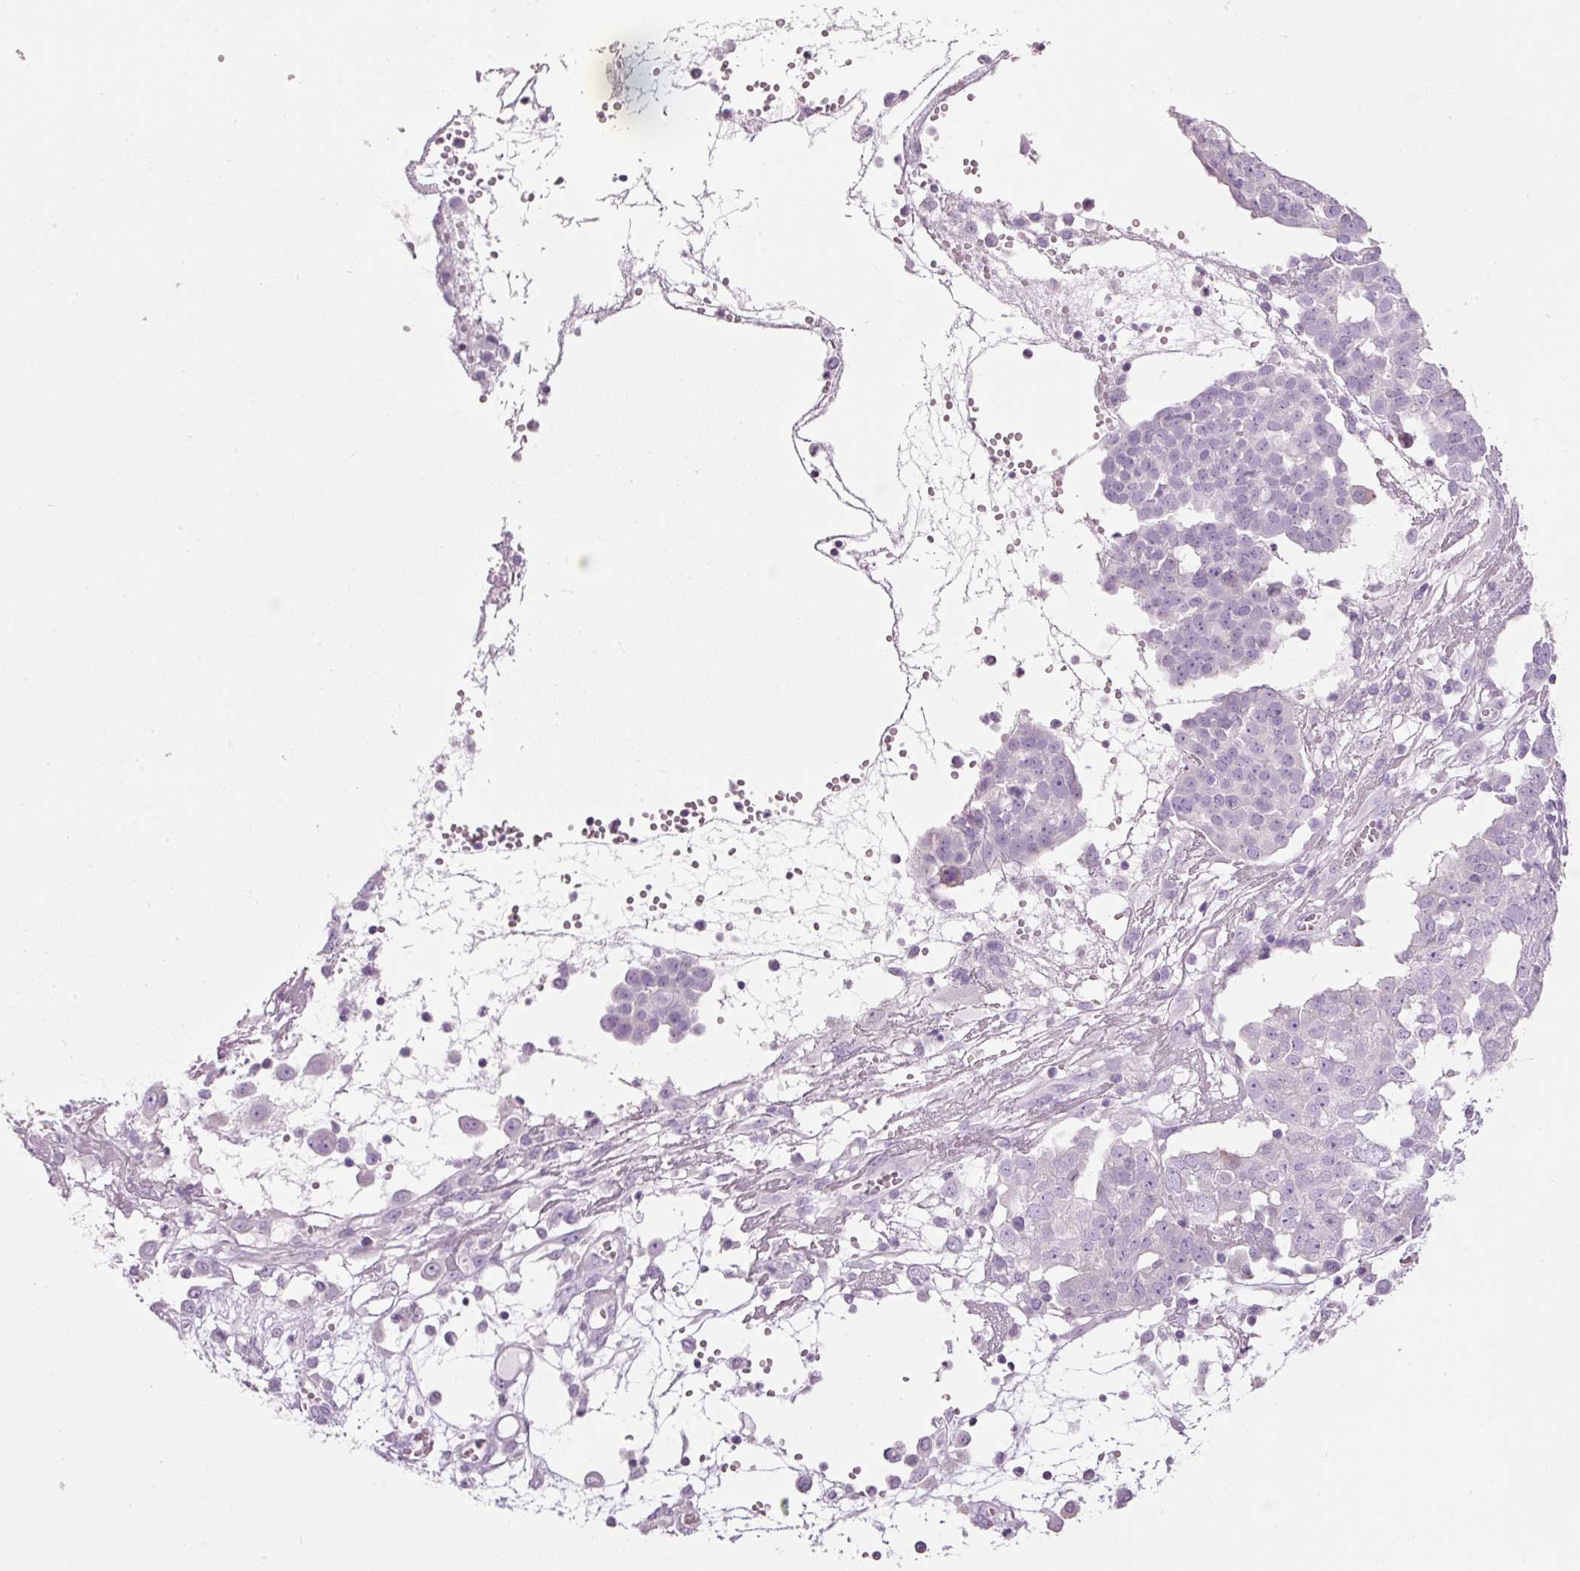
{"staining": {"intensity": "negative", "quantity": "none", "location": "none"}, "tissue": "ovarian cancer", "cell_type": "Tumor cells", "image_type": "cancer", "snomed": [{"axis": "morphology", "description": "Cystadenocarcinoma, serous, NOS"}, {"axis": "topography", "description": "Soft tissue"}, {"axis": "topography", "description": "Ovary"}], "caption": "Image shows no protein expression in tumor cells of ovarian cancer tissue.", "gene": "CMA1", "patient": {"sex": "female", "age": 57}}